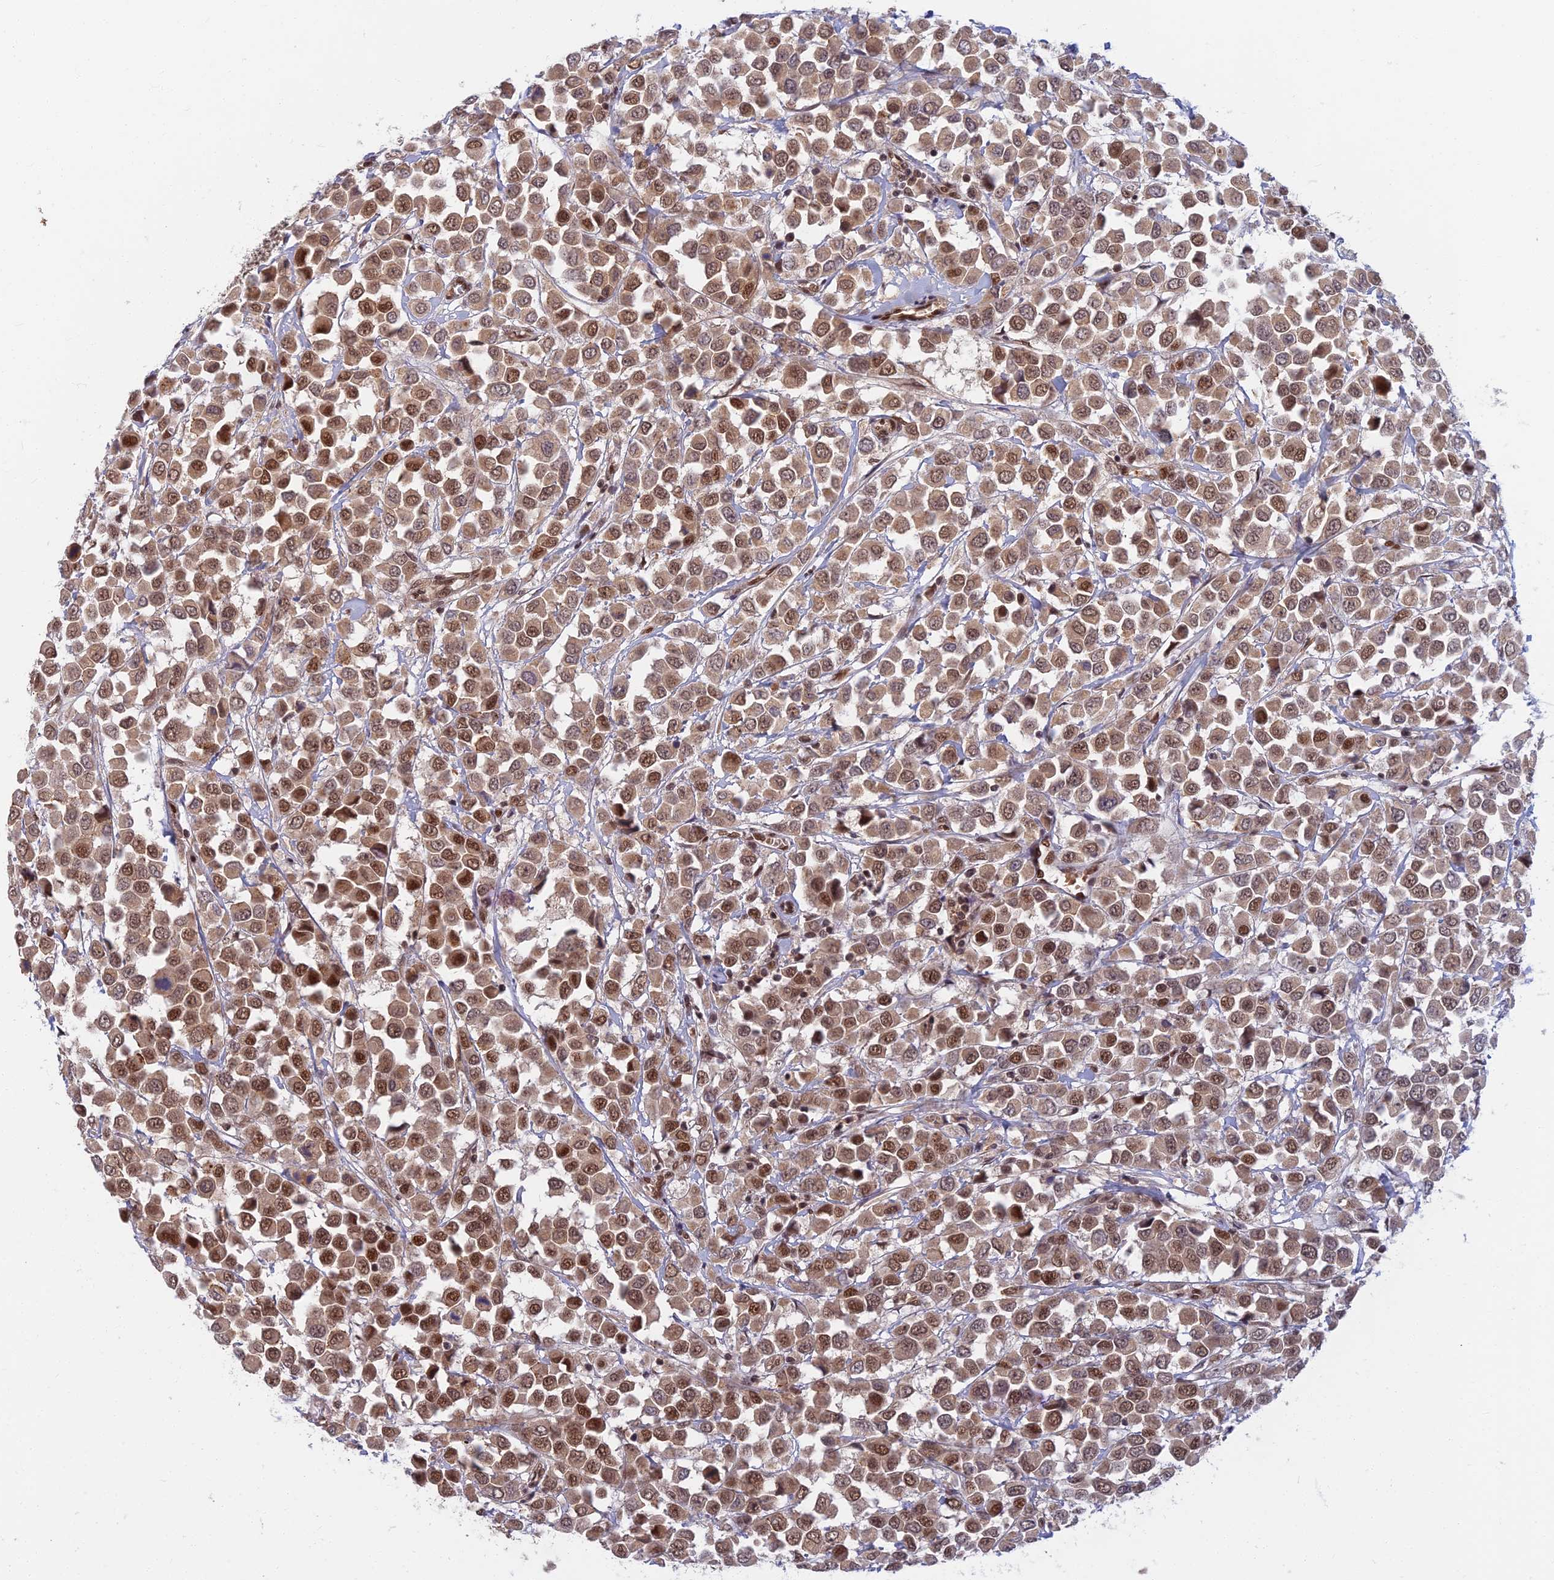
{"staining": {"intensity": "strong", "quantity": ">75%", "location": "cytoplasmic/membranous,nuclear"}, "tissue": "breast cancer", "cell_type": "Tumor cells", "image_type": "cancer", "snomed": [{"axis": "morphology", "description": "Duct carcinoma"}, {"axis": "topography", "description": "Breast"}], "caption": "Human breast infiltrating ductal carcinoma stained with a brown dye reveals strong cytoplasmic/membranous and nuclear positive positivity in about >75% of tumor cells.", "gene": "TCEA2", "patient": {"sex": "female", "age": 61}}